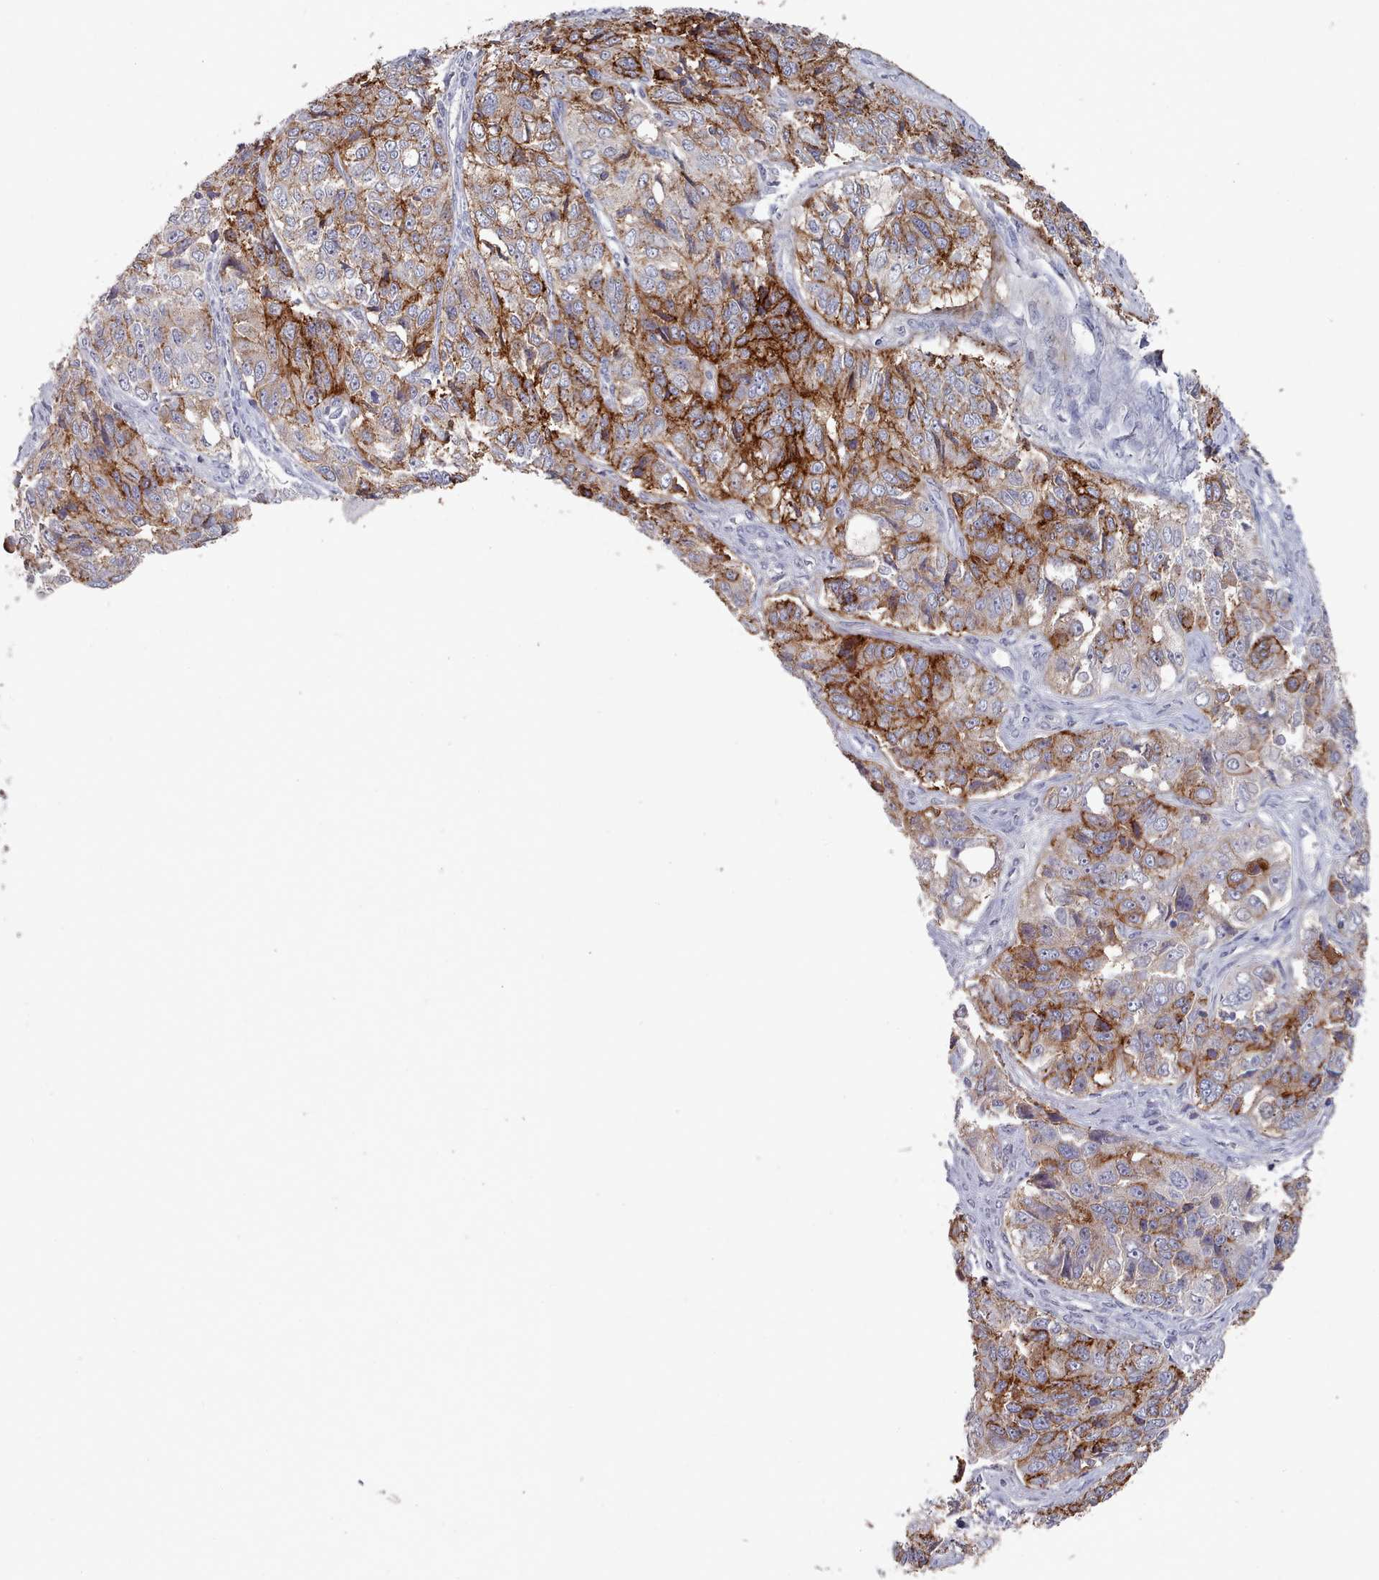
{"staining": {"intensity": "strong", "quantity": "25%-75%", "location": "cytoplasmic/membranous"}, "tissue": "ovarian cancer", "cell_type": "Tumor cells", "image_type": "cancer", "snomed": [{"axis": "morphology", "description": "Carcinoma, endometroid"}, {"axis": "topography", "description": "Ovary"}], "caption": "Strong cytoplasmic/membranous protein positivity is seen in approximately 25%-75% of tumor cells in ovarian endometroid carcinoma. Nuclei are stained in blue.", "gene": "PROM2", "patient": {"sex": "female", "age": 51}}